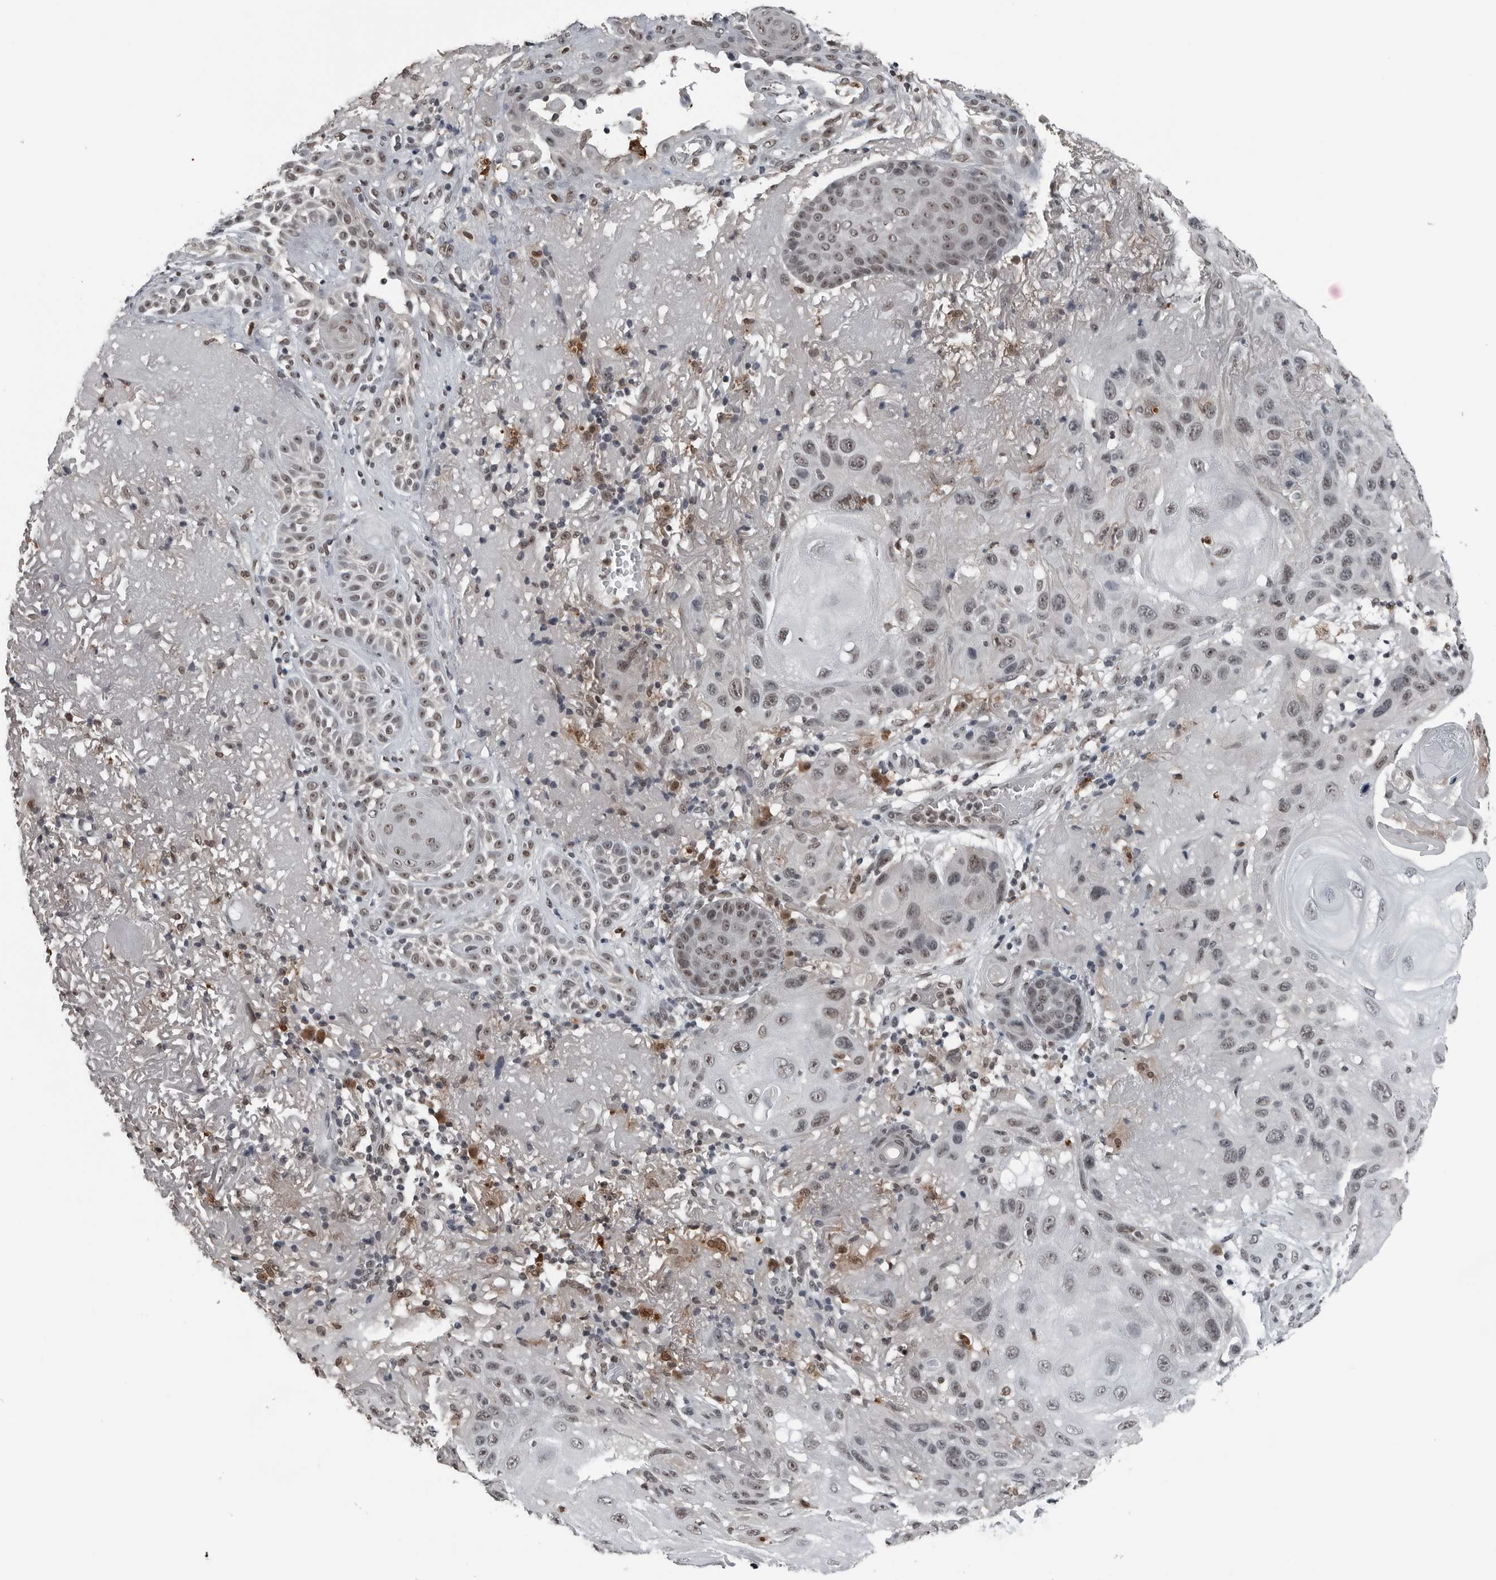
{"staining": {"intensity": "moderate", "quantity": "25%-75%", "location": "nuclear"}, "tissue": "skin cancer", "cell_type": "Tumor cells", "image_type": "cancer", "snomed": [{"axis": "morphology", "description": "Normal tissue, NOS"}, {"axis": "morphology", "description": "Squamous cell carcinoma, NOS"}, {"axis": "topography", "description": "Skin"}], "caption": "DAB (3,3'-diaminobenzidine) immunohistochemical staining of skin squamous cell carcinoma demonstrates moderate nuclear protein positivity in approximately 25%-75% of tumor cells.", "gene": "AKR1A1", "patient": {"sex": "female", "age": 96}}